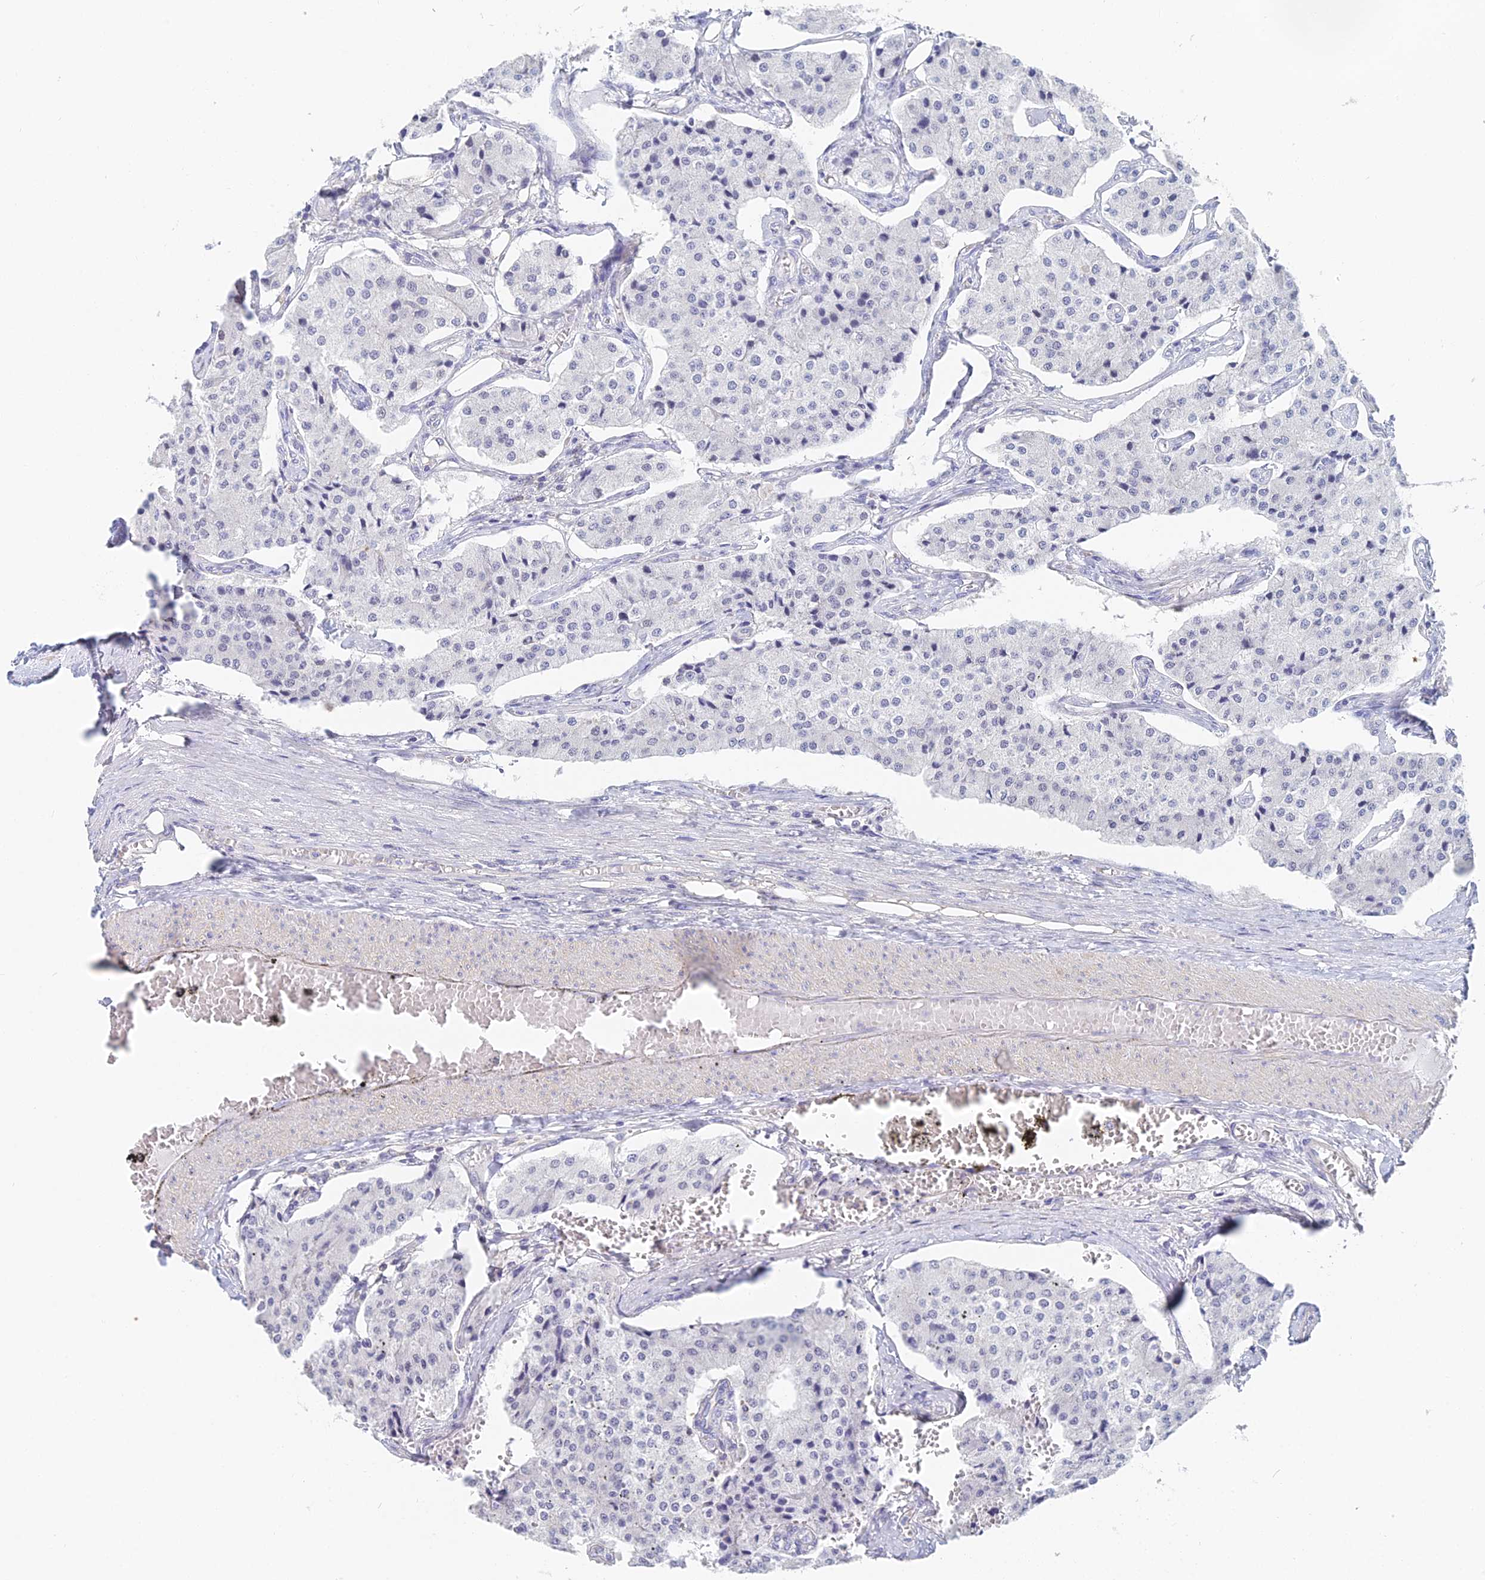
{"staining": {"intensity": "negative", "quantity": "none", "location": "none"}, "tissue": "carcinoid", "cell_type": "Tumor cells", "image_type": "cancer", "snomed": [{"axis": "morphology", "description": "Carcinoid, malignant, NOS"}, {"axis": "topography", "description": "Colon"}], "caption": "Immunohistochemistry micrograph of neoplastic tissue: carcinoid stained with DAB shows no significant protein expression in tumor cells. (Brightfield microscopy of DAB (3,3'-diaminobenzidine) immunohistochemistry at high magnification).", "gene": "MCM2", "patient": {"sex": "female", "age": 52}}